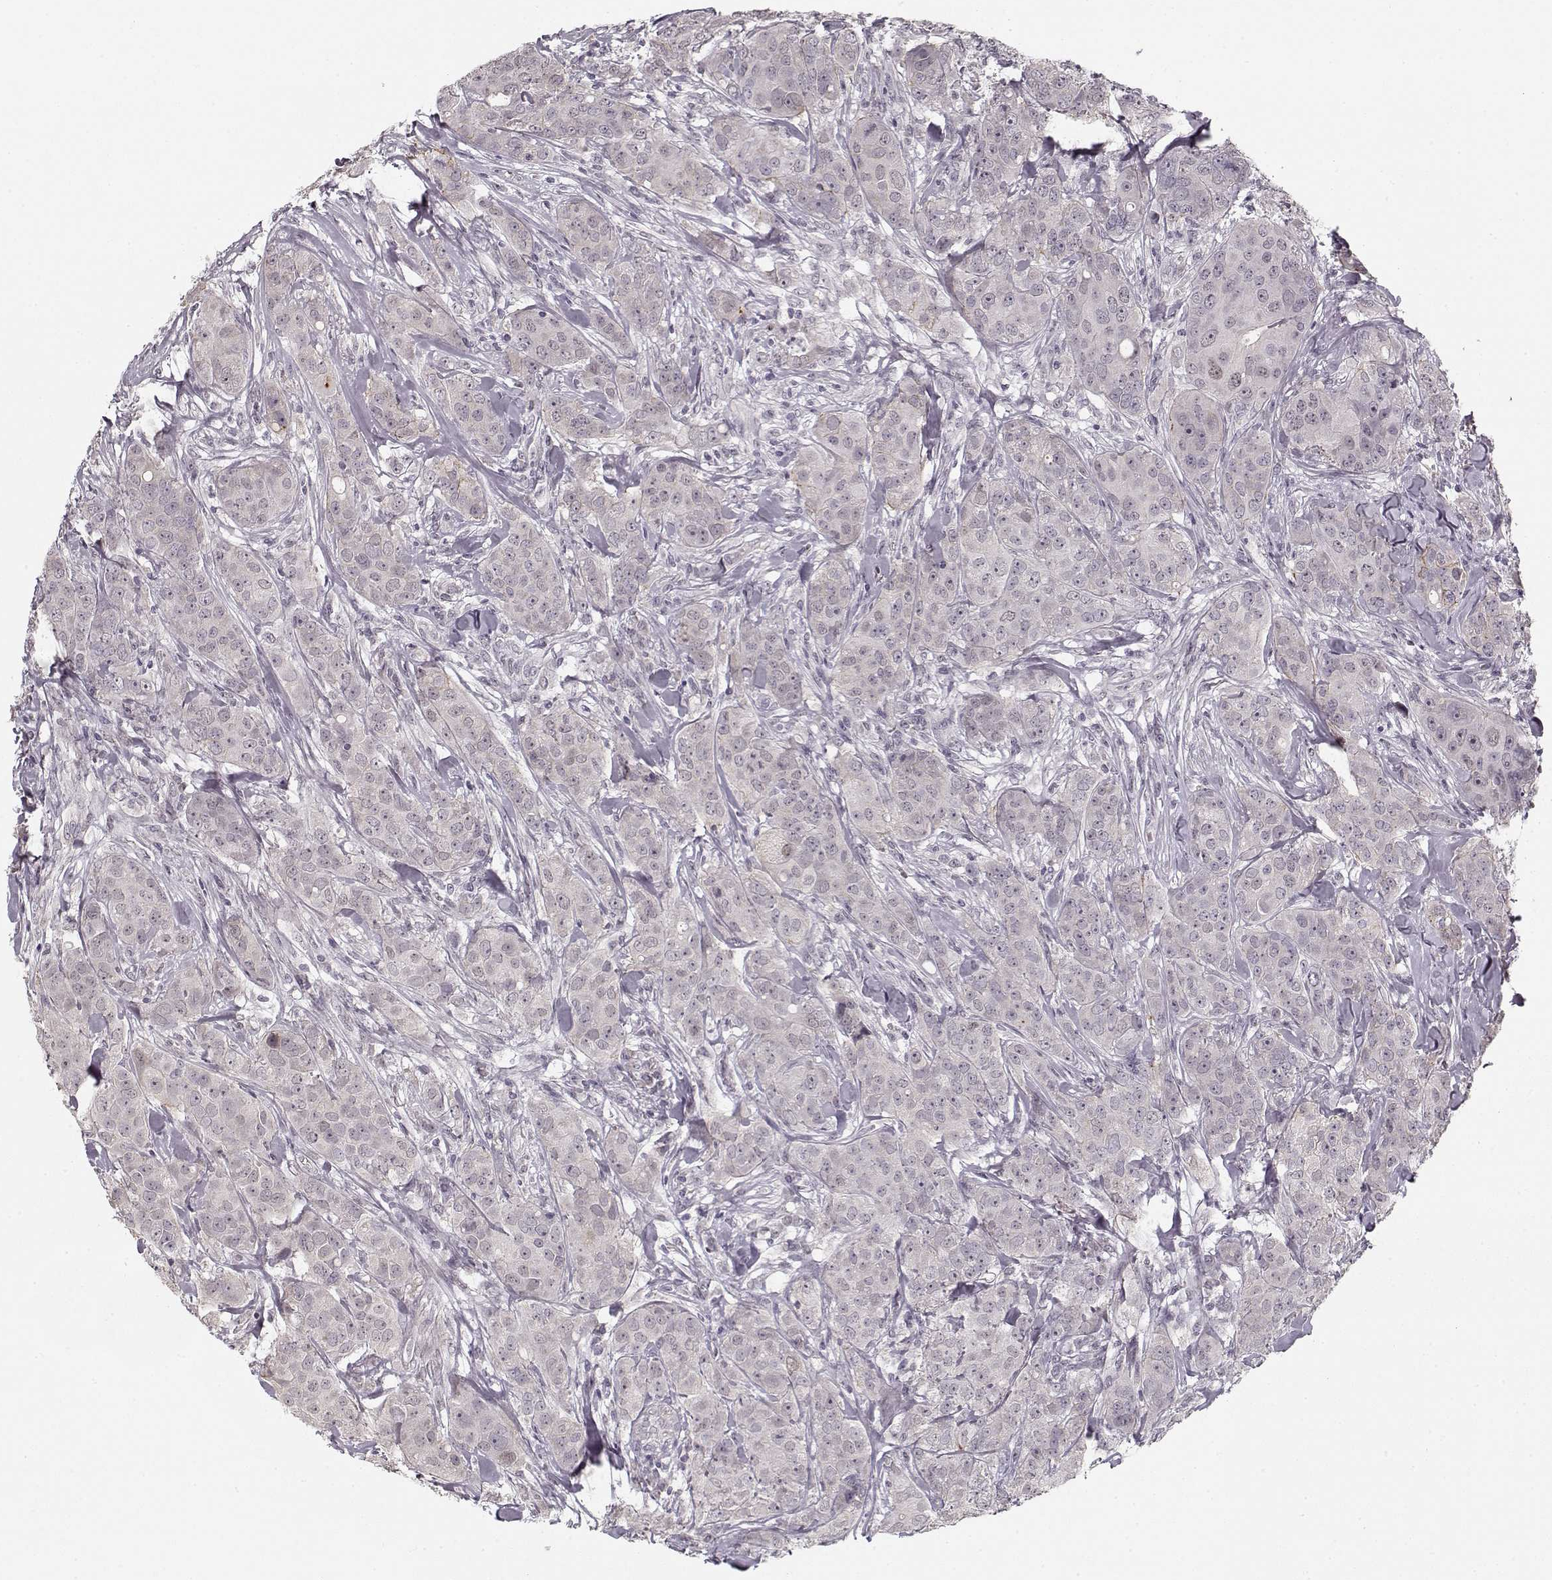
{"staining": {"intensity": "negative", "quantity": "none", "location": "none"}, "tissue": "breast cancer", "cell_type": "Tumor cells", "image_type": "cancer", "snomed": [{"axis": "morphology", "description": "Duct carcinoma"}, {"axis": "topography", "description": "Breast"}], "caption": "This is an immunohistochemistry (IHC) histopathology image of breast cancer (infiltrating ductal carcinoma). There is no staining in tumor cells.", "gene": "DNAI3", "patient": {"sex": "female", "age": 43}}